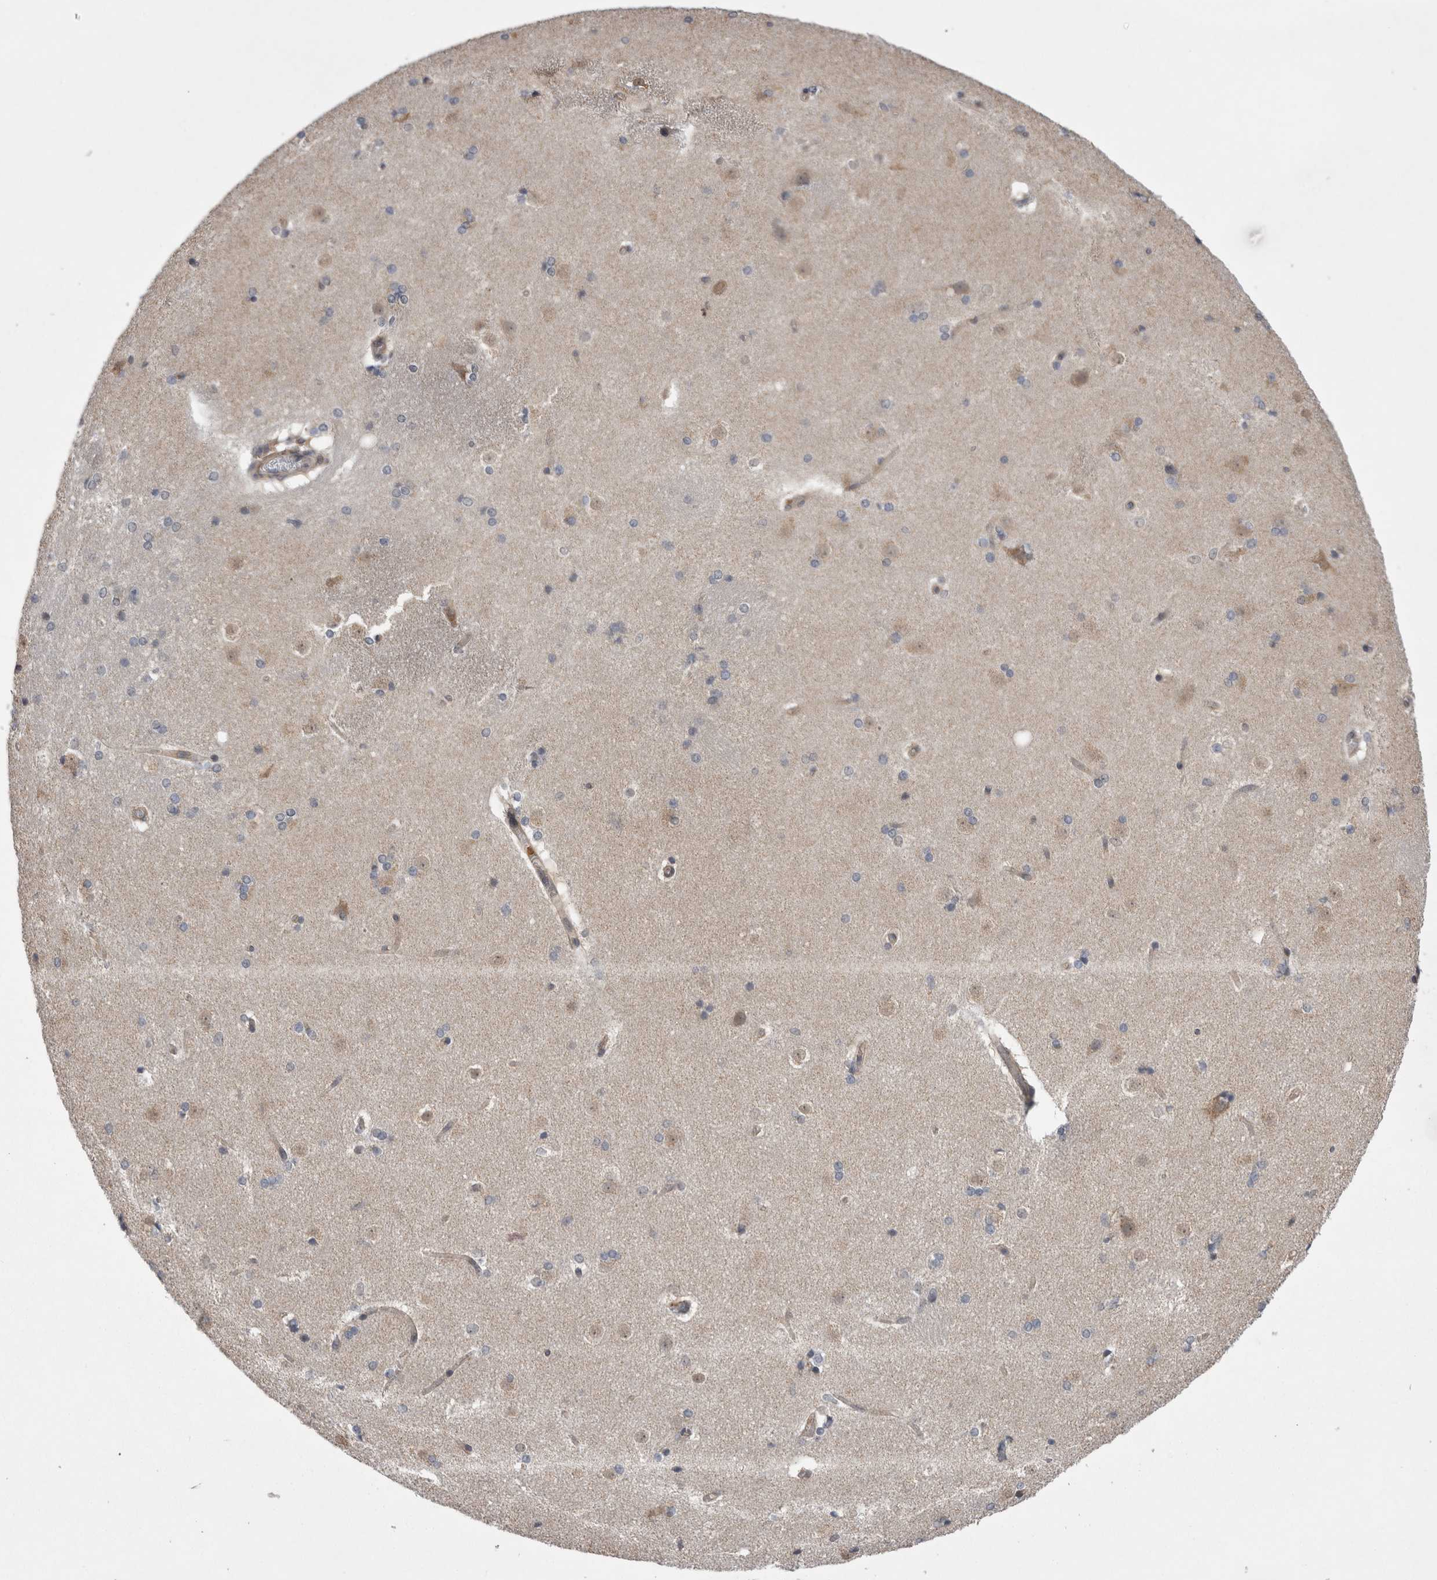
{"staining": {"intensity": "negative", "quantity": "none", "location": "none"}, "tissue": "caudate", "cell_type": "Glial cells", "image_type": "normal", "snomed": [{"axis": "morphology", "description": "Normal tissue, NOS"}, {"axis": "topography", "description": "Lateral ventricle wall"}], "caption": "Human caudate stained for a protein using immunohistochemistry displays no positivity in glial cells.", "gene": "ARHGAP29", "patient": {"sex": "female", "age": 19}}